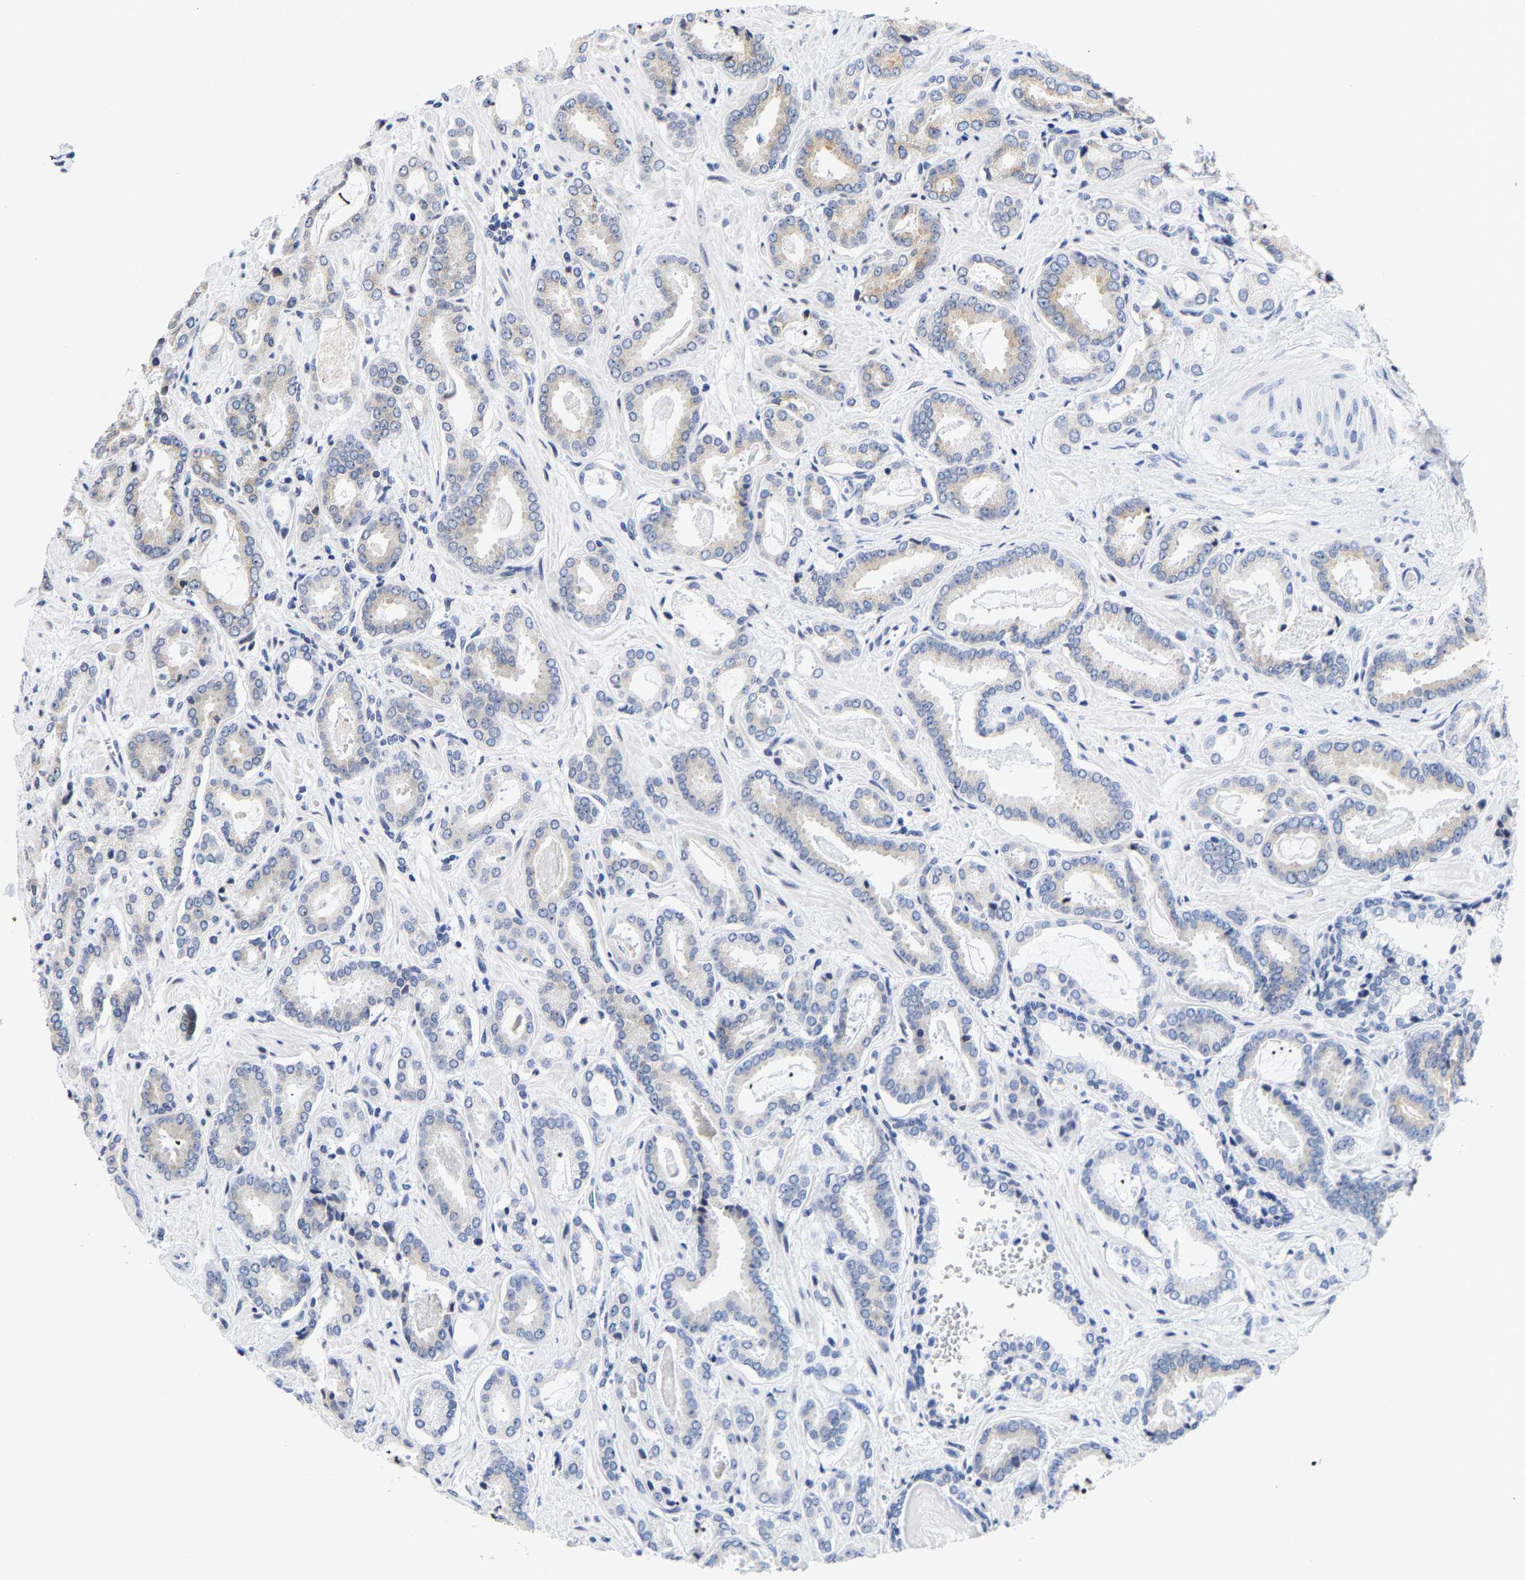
{"staining": {"intensity": "weak", "quantity": "25%-75%", "location": "cytoplasmic/membranous"}, "tissue": "prostate cancer", "cell_type": "Tumor cells", "image_type": "cancer", "snomed": [{"axis": "morphology", "description": "Adenocarcinoma, Low grade"}, {"axis": "topography", "description": "Prostate"}], "caption": "DAB immunohistochemical staining of adenocarcinoma (low-grade) (prostate) shows weak cytoplasmic/membranous protein expression in approximately 25%-75% of tumor cells.", "gene": "PCNT", "patient": {"sex": "male", "age": 53}}